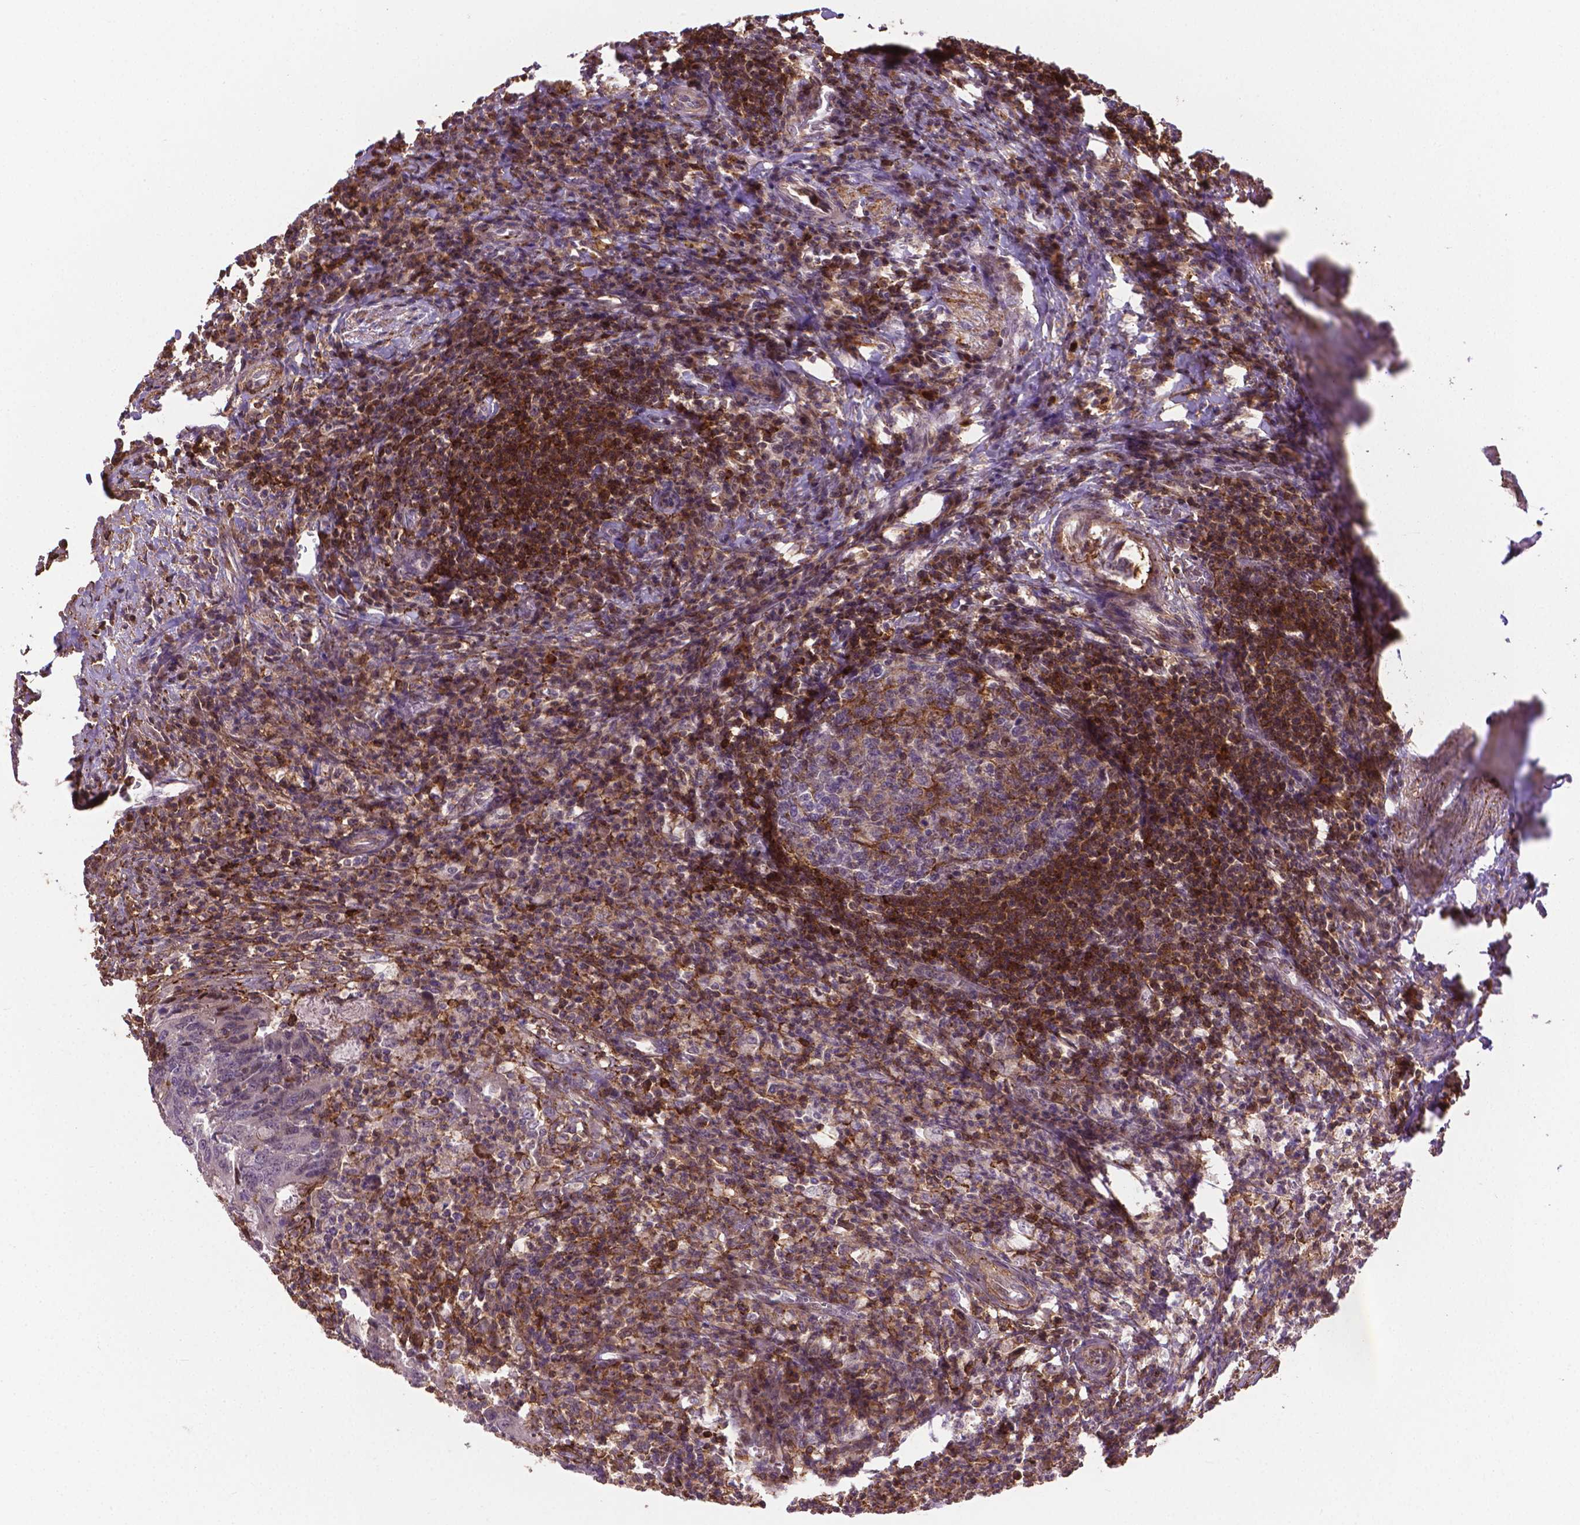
{"staining": {"intensity": "negative", "quantity": "none", "location": "none"}, "tissue": "colorectal cancer", "cell_type": "Tumor cells", "image_type": "cancer", "snomed": [{"axis": "morphology", "description": "Adenocarcinoma, NOS"}, {"axis": "topography", "description": "Colon"}], "caption": "IHC histopathology image of neoplastic tissue: adenocarcinoma (colorectal) stained with DAB (3,3'-diaminobenzidine) shows no significant protein positivity in tumor cells.", "gene": "ACAD10", "patient": {"sex": "male", "age": 67}}